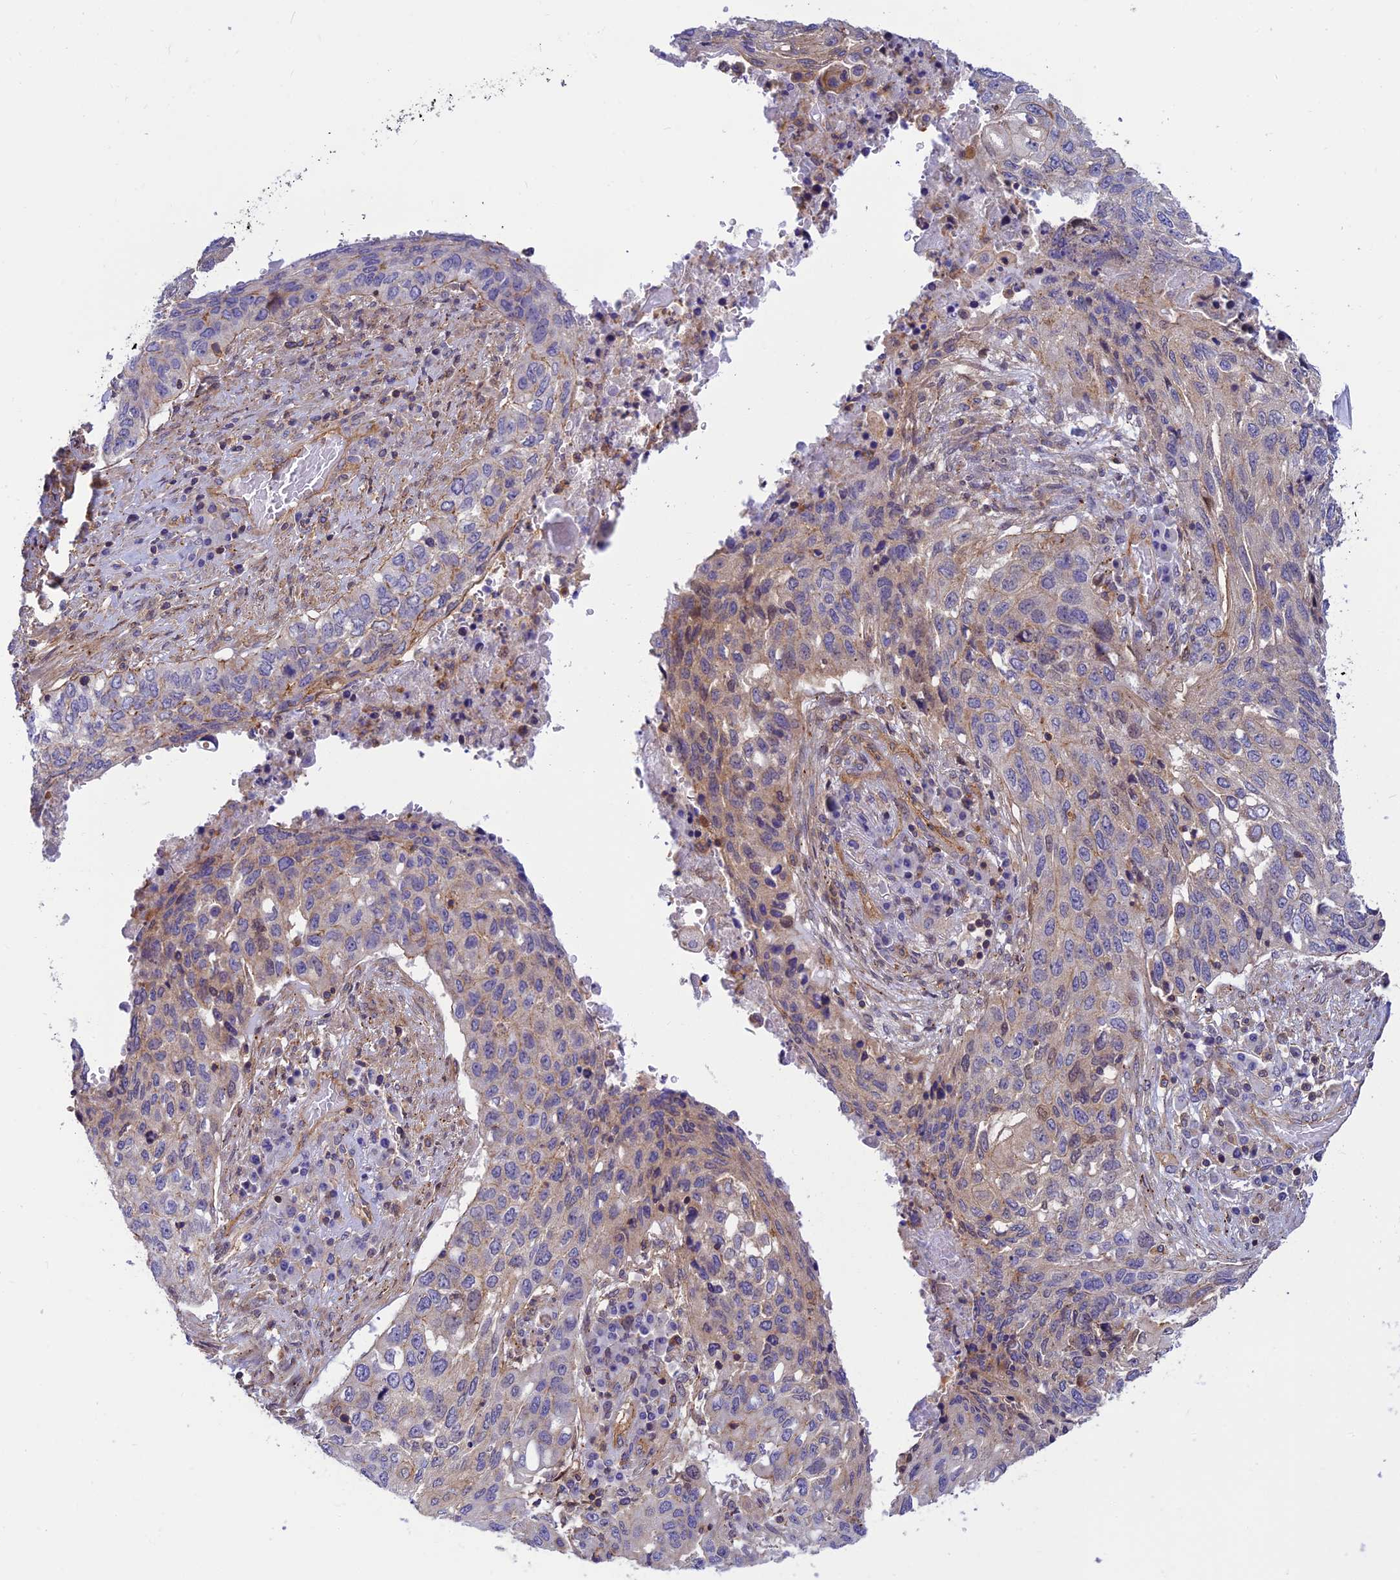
{"staining": {"intensity": "negative", "quantity": "none", "location": "none"}, "tissue": "lung cancer", "cell_type": "Tumor cells", "image_type": "cancer", "snomed": [{"axis": "morphology", "description": "Squamous cell carcinoma, NOS"}, {"axis": "topography", "description": "Lung"}], "caption": "Photomicrograph shows no protein expression in tumor cells of squamous cell carcinoma (lung) tissue.", "gene": "PPP1R12C", "patient": {"sex": "female", "age": 63}}